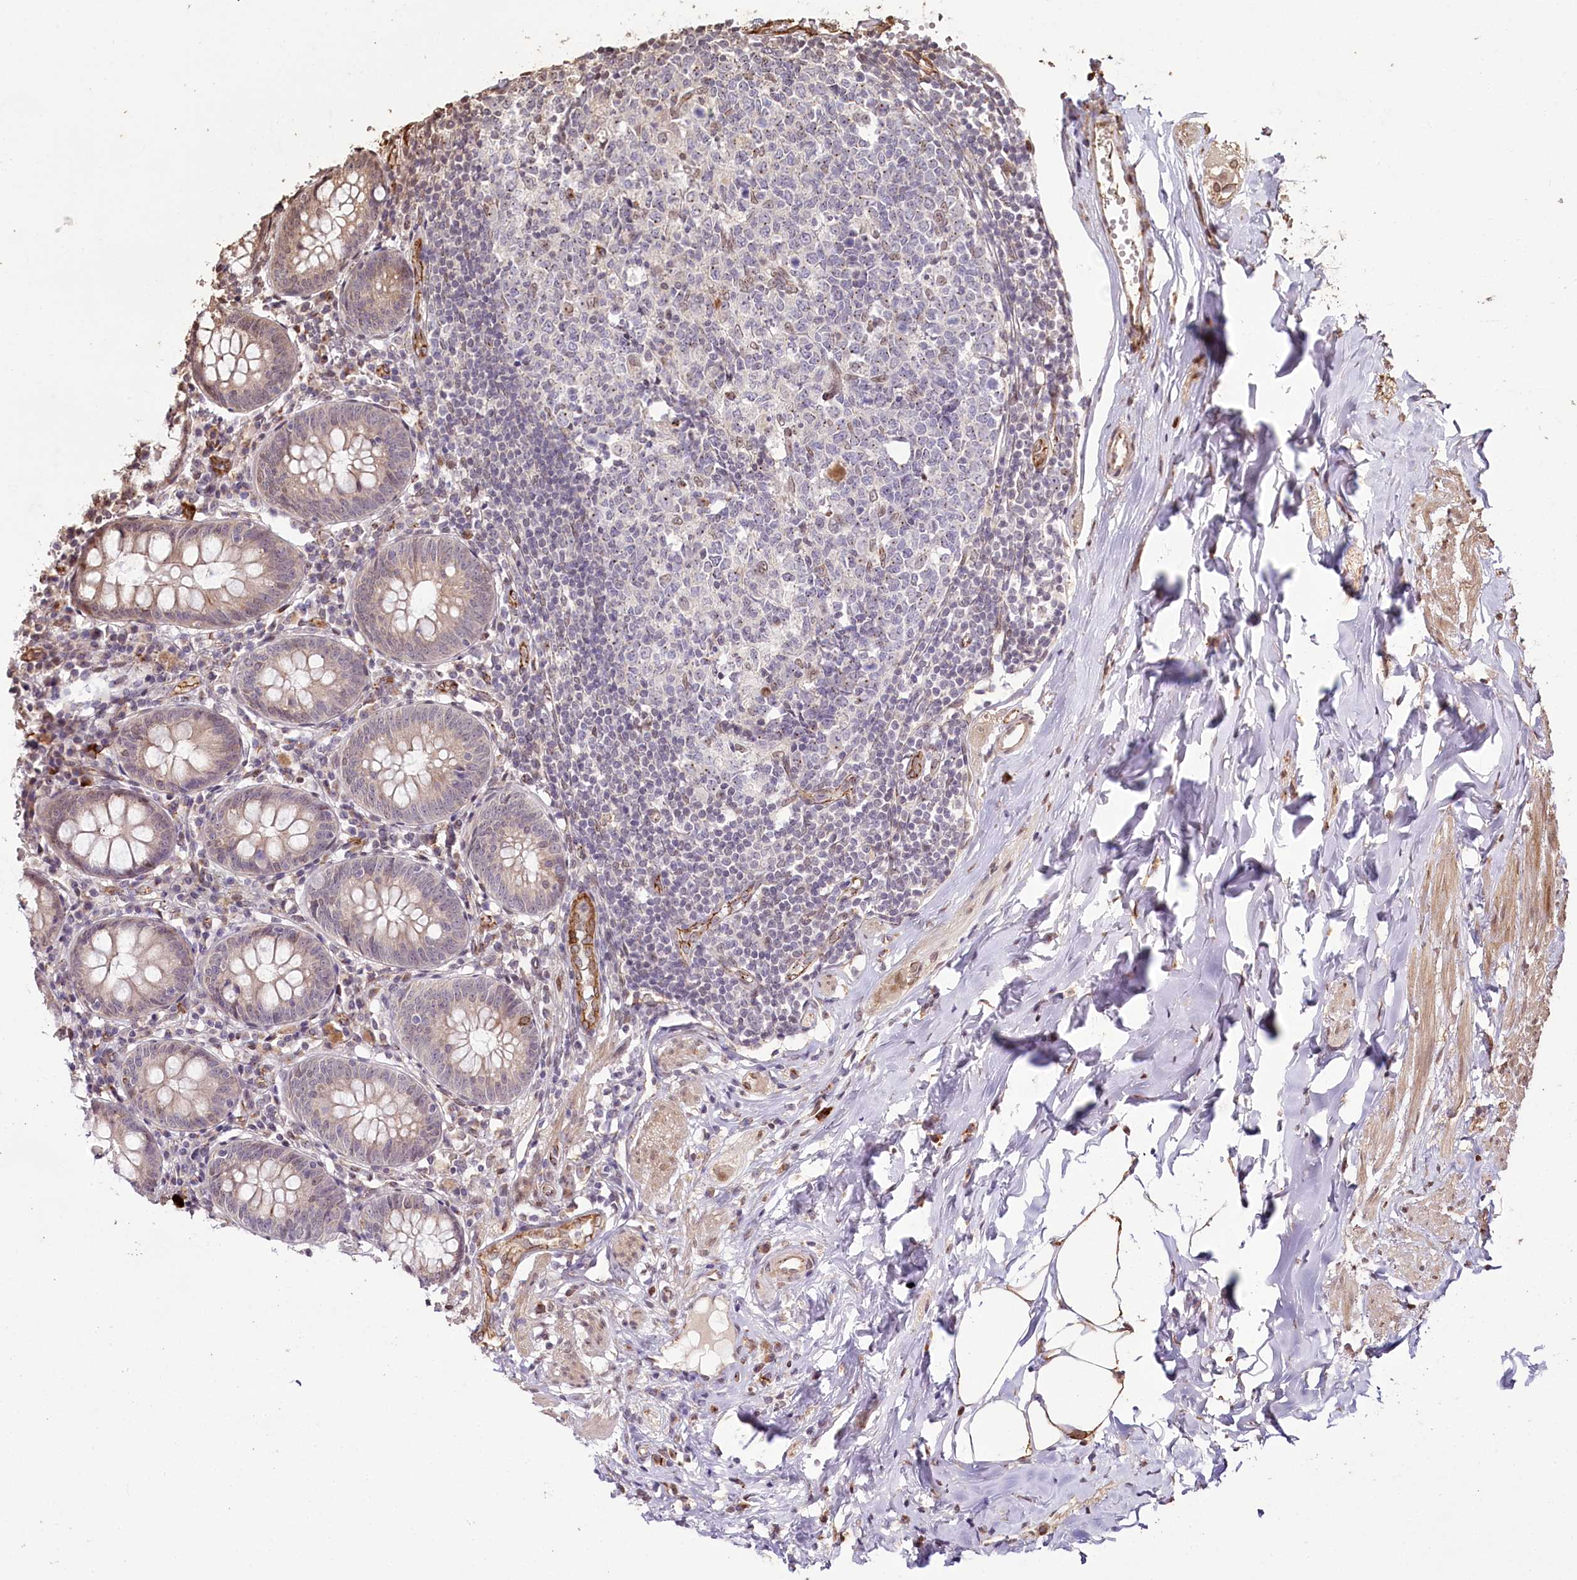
{"staining": {"intensity": "weak", "quantity": "<25%", "location": "cytoplasmic/membranous,nuclear"}, "tissue": "appendix", "cell_type": "Glandular cells", "image_type": "normal", "snomed": [{"axis": "morphology", "description": "Normal tissue, NOS"}, {"axis": "topography", "description": "Appendix"}], "caption": "Glandular cells show no significant positivity in benign appendix. Nuclei are stained in blue.", "gene": "ALKBH8", "patient": {"sex": "female", "age": 54}}